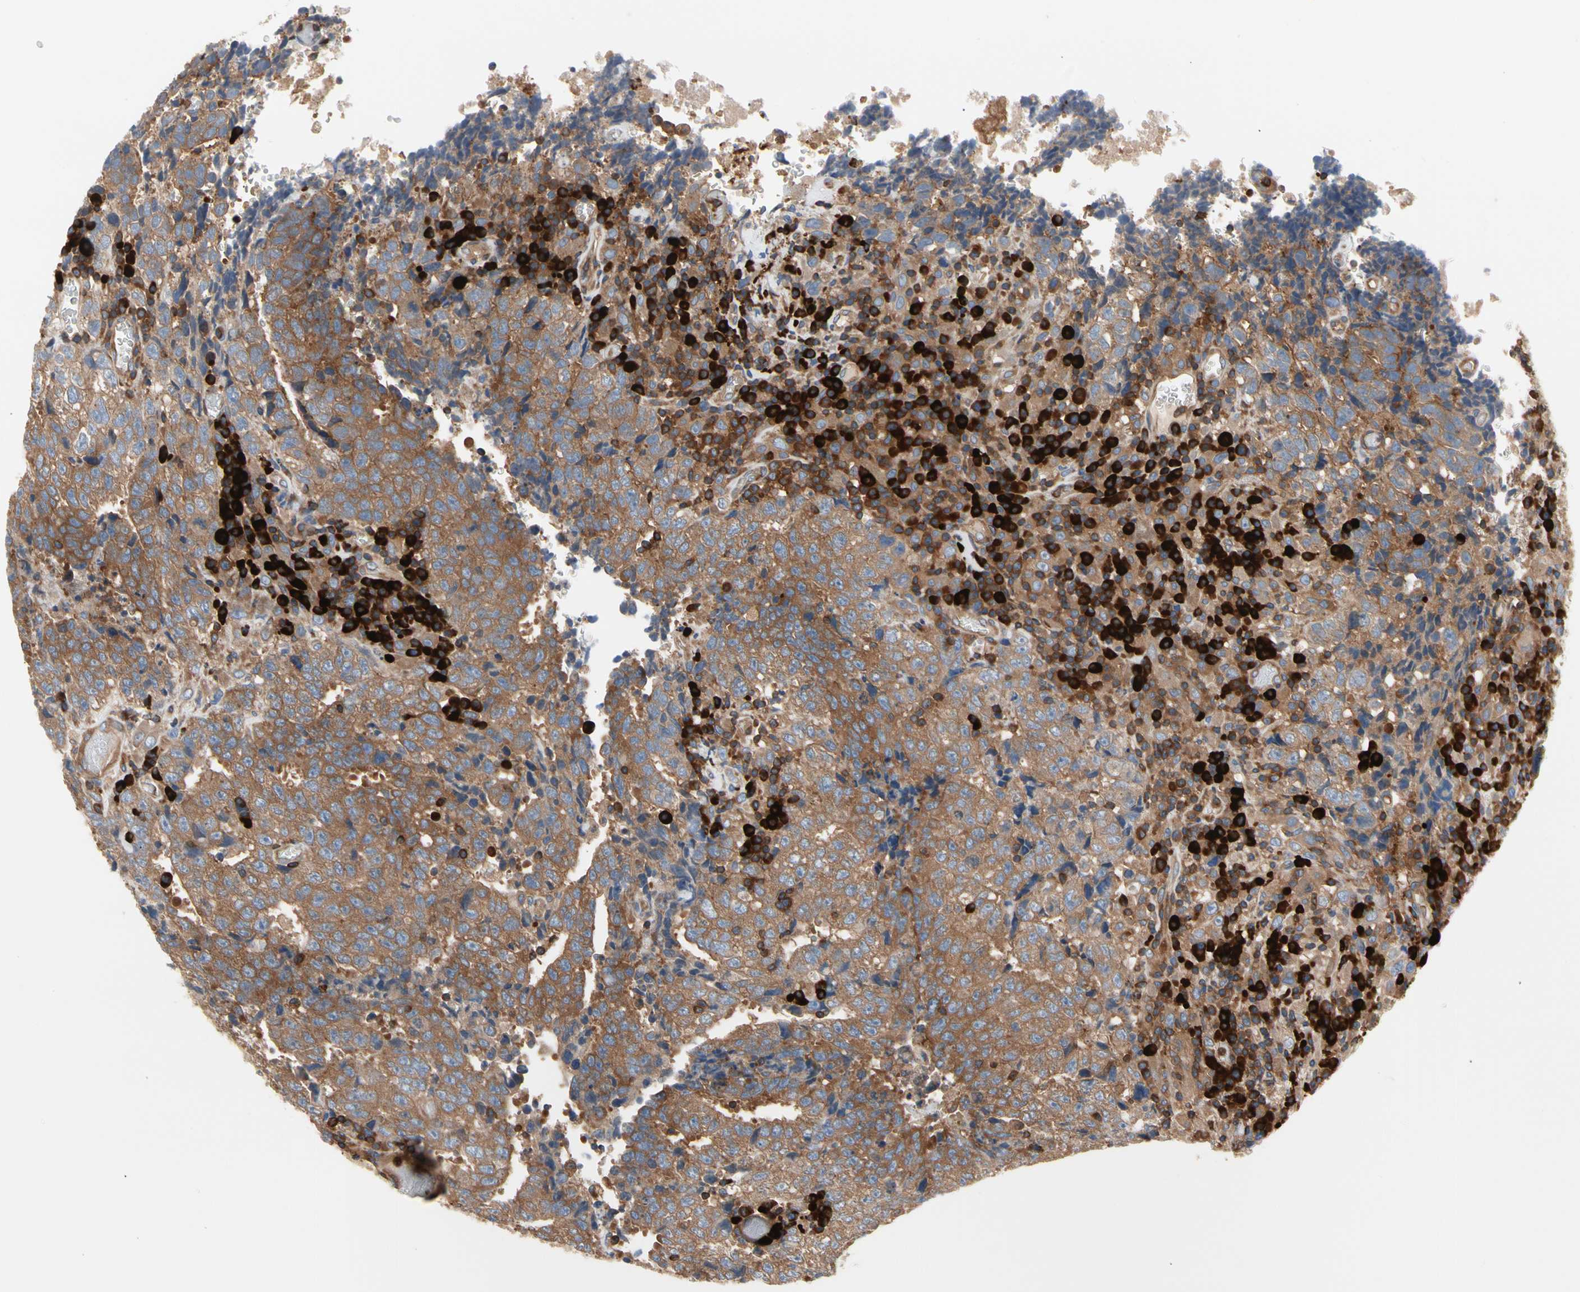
{"staining": {"intensity": "strong", "quantity": ">75%", "location": "cytoplasmic/membranous"}, "tissue": "testis cancer", "cell_type": "Tumor cells", "image_type": "cancer", "snomed": [{"axis": "morphology", "description": "Necrosis, NOS"}, {"axis": "morphology", "description": "Carcinoma, Embryonal, NOS"}, {"axis": "topography", "description": "Testis"}], "caption": "Tumor cells display strong cytoplasmic/membranous positivity in approximately >75% of cells in testis cancer (embryonal carcinoma).", "gene": "ROCK1", "patient": {"sex": "male", "age": 19}}